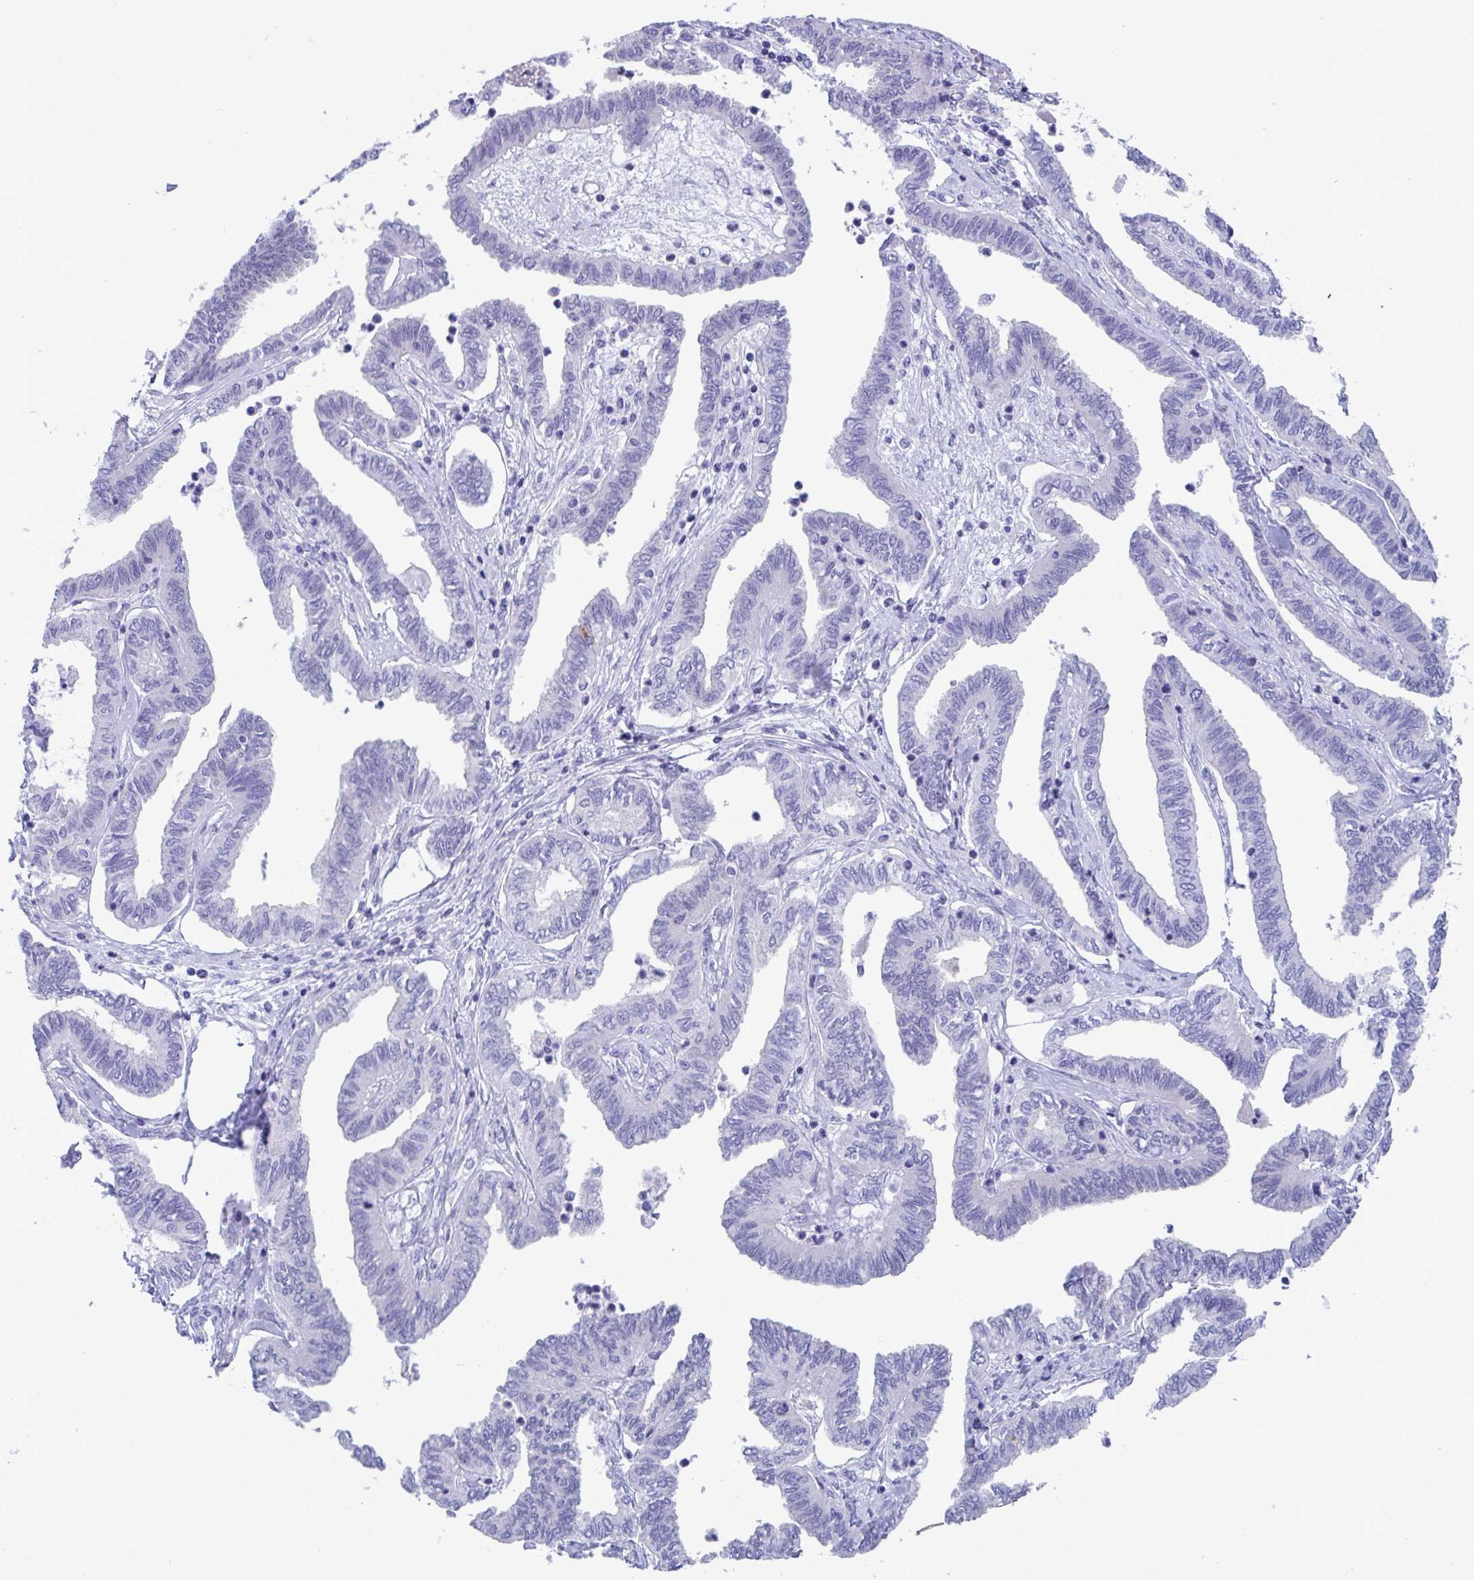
{"staining": {"intensity": "negative", "quantity": "none", "location": "none"}, "tissue": "ovarian cancer", "cell_type": "Tumor cells", "image_type": "cancer", "snomed": [{"axis": "morphology", "description": "Carcinoma, endometroid"}, {"axis": "topography", "description": "Ovary"}], "caption": "Tumor cells show no significant protein expression in endometroid carcinoma (ovarian). (IHC, brightfield microscopy, high magnification).", "gene": "TTC30B", "patient": {"sex": "female", "age": 70}}